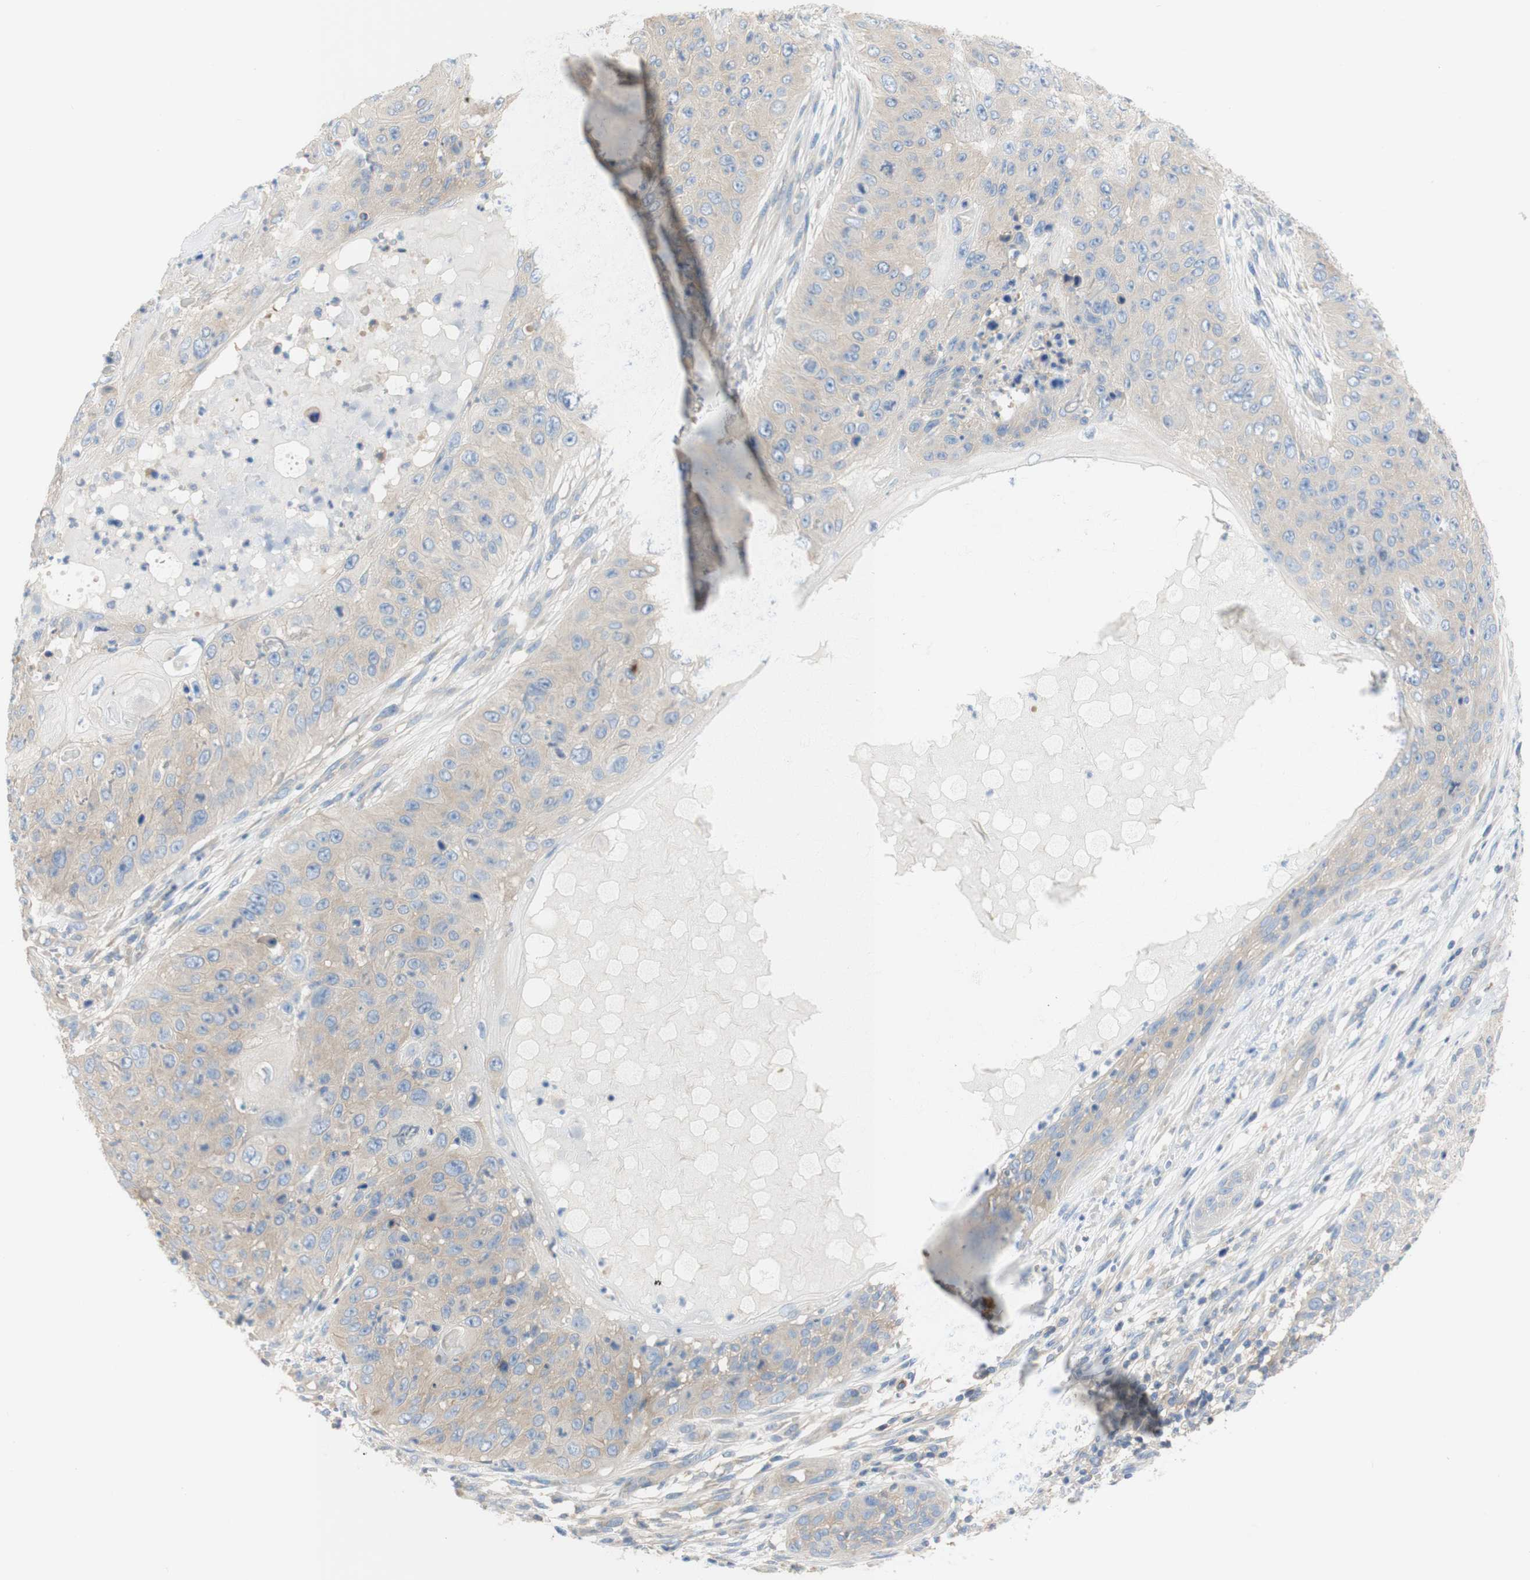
{"staining": {"intensity": "weak", "quantity": ">75%", "location": "cytoplasmic/membranous"}, "tissue": "skin cancer", "cell_type": "Tumor cells", "image_type": "cancer", "snomed": [{"axis": "morphology", "description": "Squamous cell carcinoma, NOS"}, {"axis": "topography", "description": "Skin"}], "caption": "There is low levels of weak cytoplasmic/membranous expression in tumor cells of skin squamous cell carcinoma, as demonstrated by immunohistochemical staining (brown color).", "gene": "ATP2B1", "patient": {"sex": "female", "age": 80}}